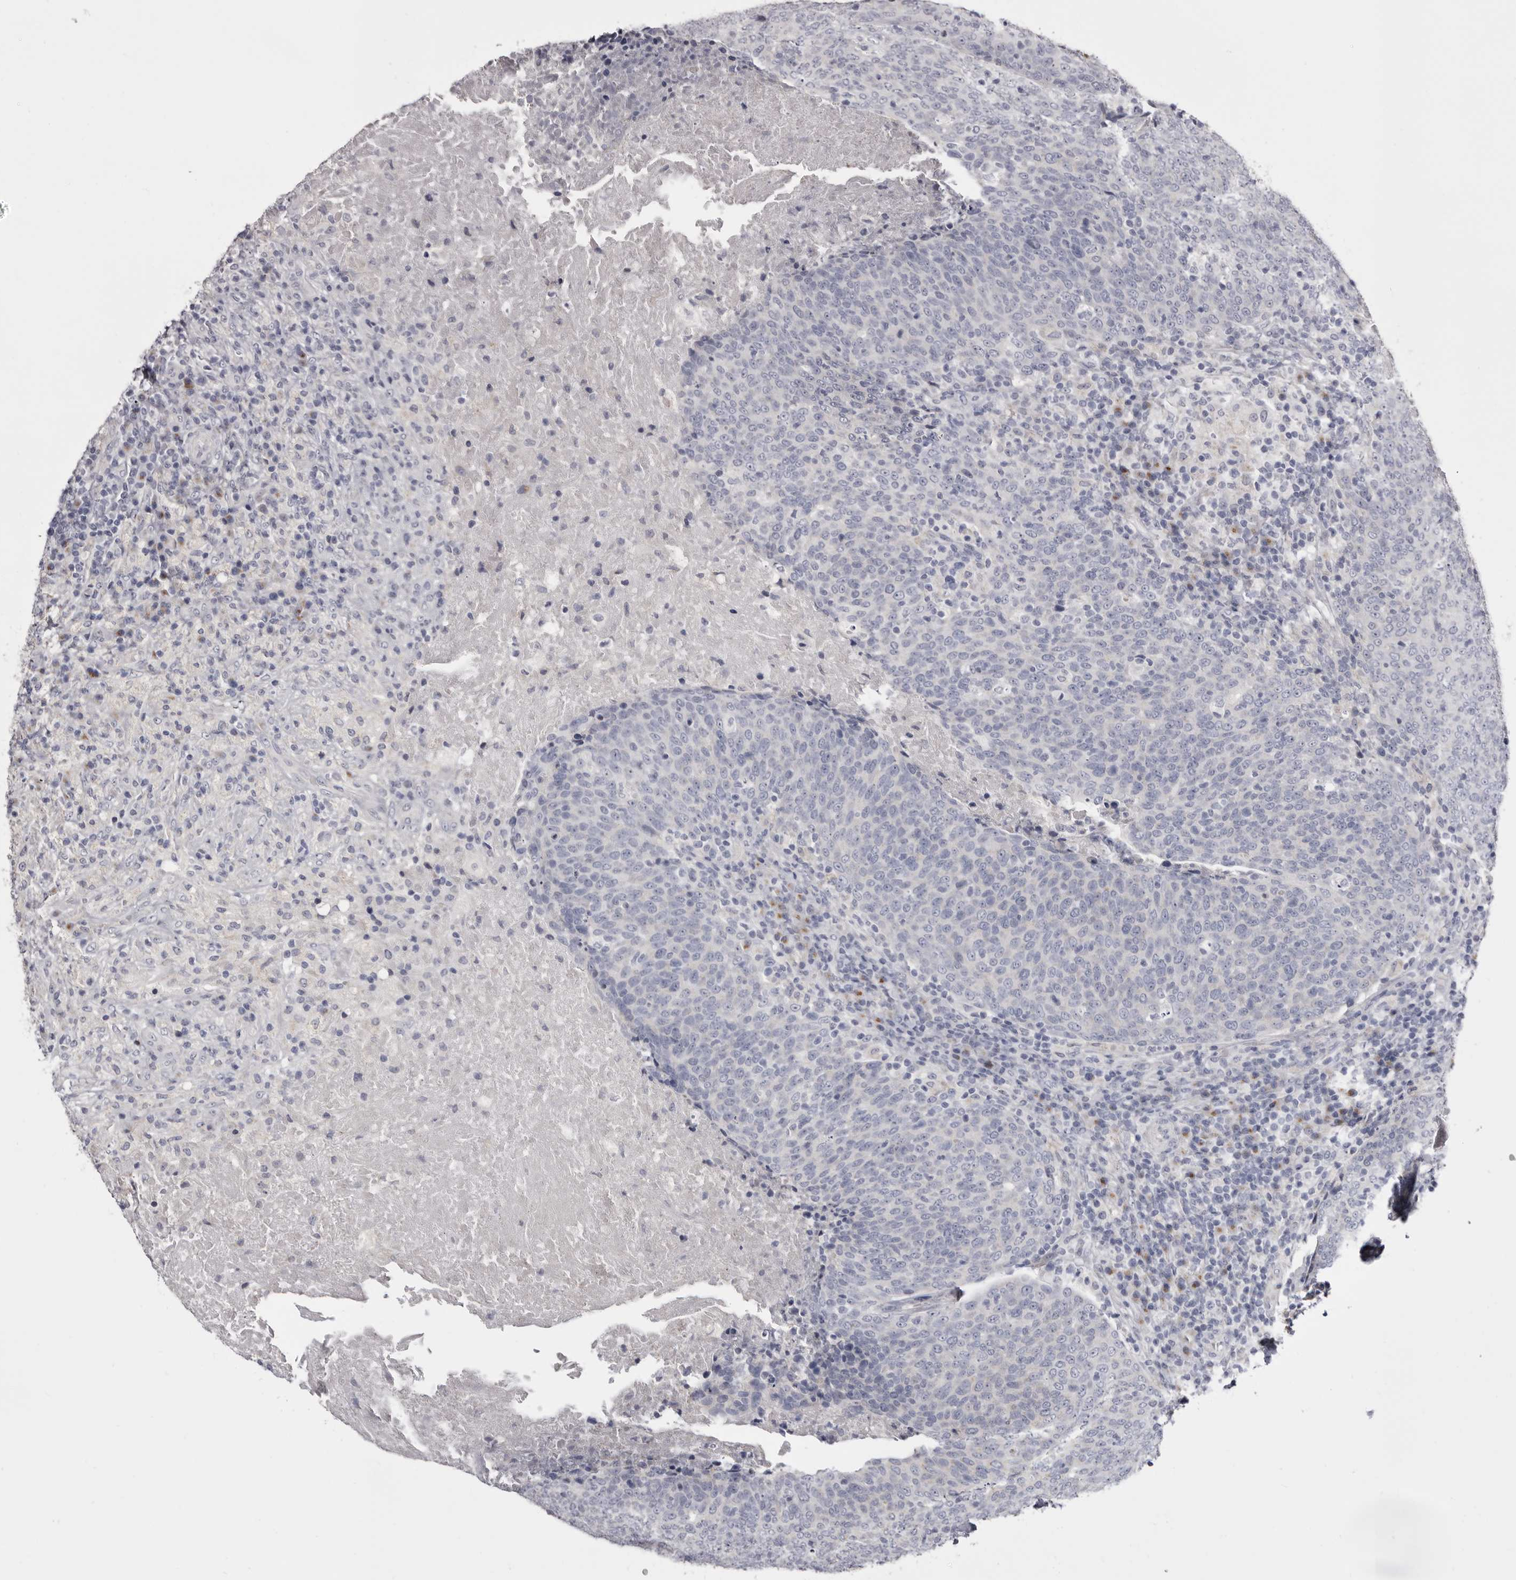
{"staining": {"intensity": "negative", "quantity": "none", "location": "none"}, "tissue": "head and neck cancer", "cell_type": "Tumor cells", "image_type": "cancer", "snomed": [{"axis": "morphology", "description": "Squamous cell carcinoma, NOS"}, {"axis": "morphology", "description": "Squamous cell carcinoma, metastatic, NOS"}, {"axis": "topography", "description": "Lymph node"}, {"axis": "topography", "description": "Head-Neck"}], "caption": "DAB (3,3'-diaminobenzidine) immunohistochemical staining of squamous cell carcinoma (head and neck) shows no significant positivity in tumor cells.", "gene": "CASQ1", "patient": {"sex": "male", "age": 62}}